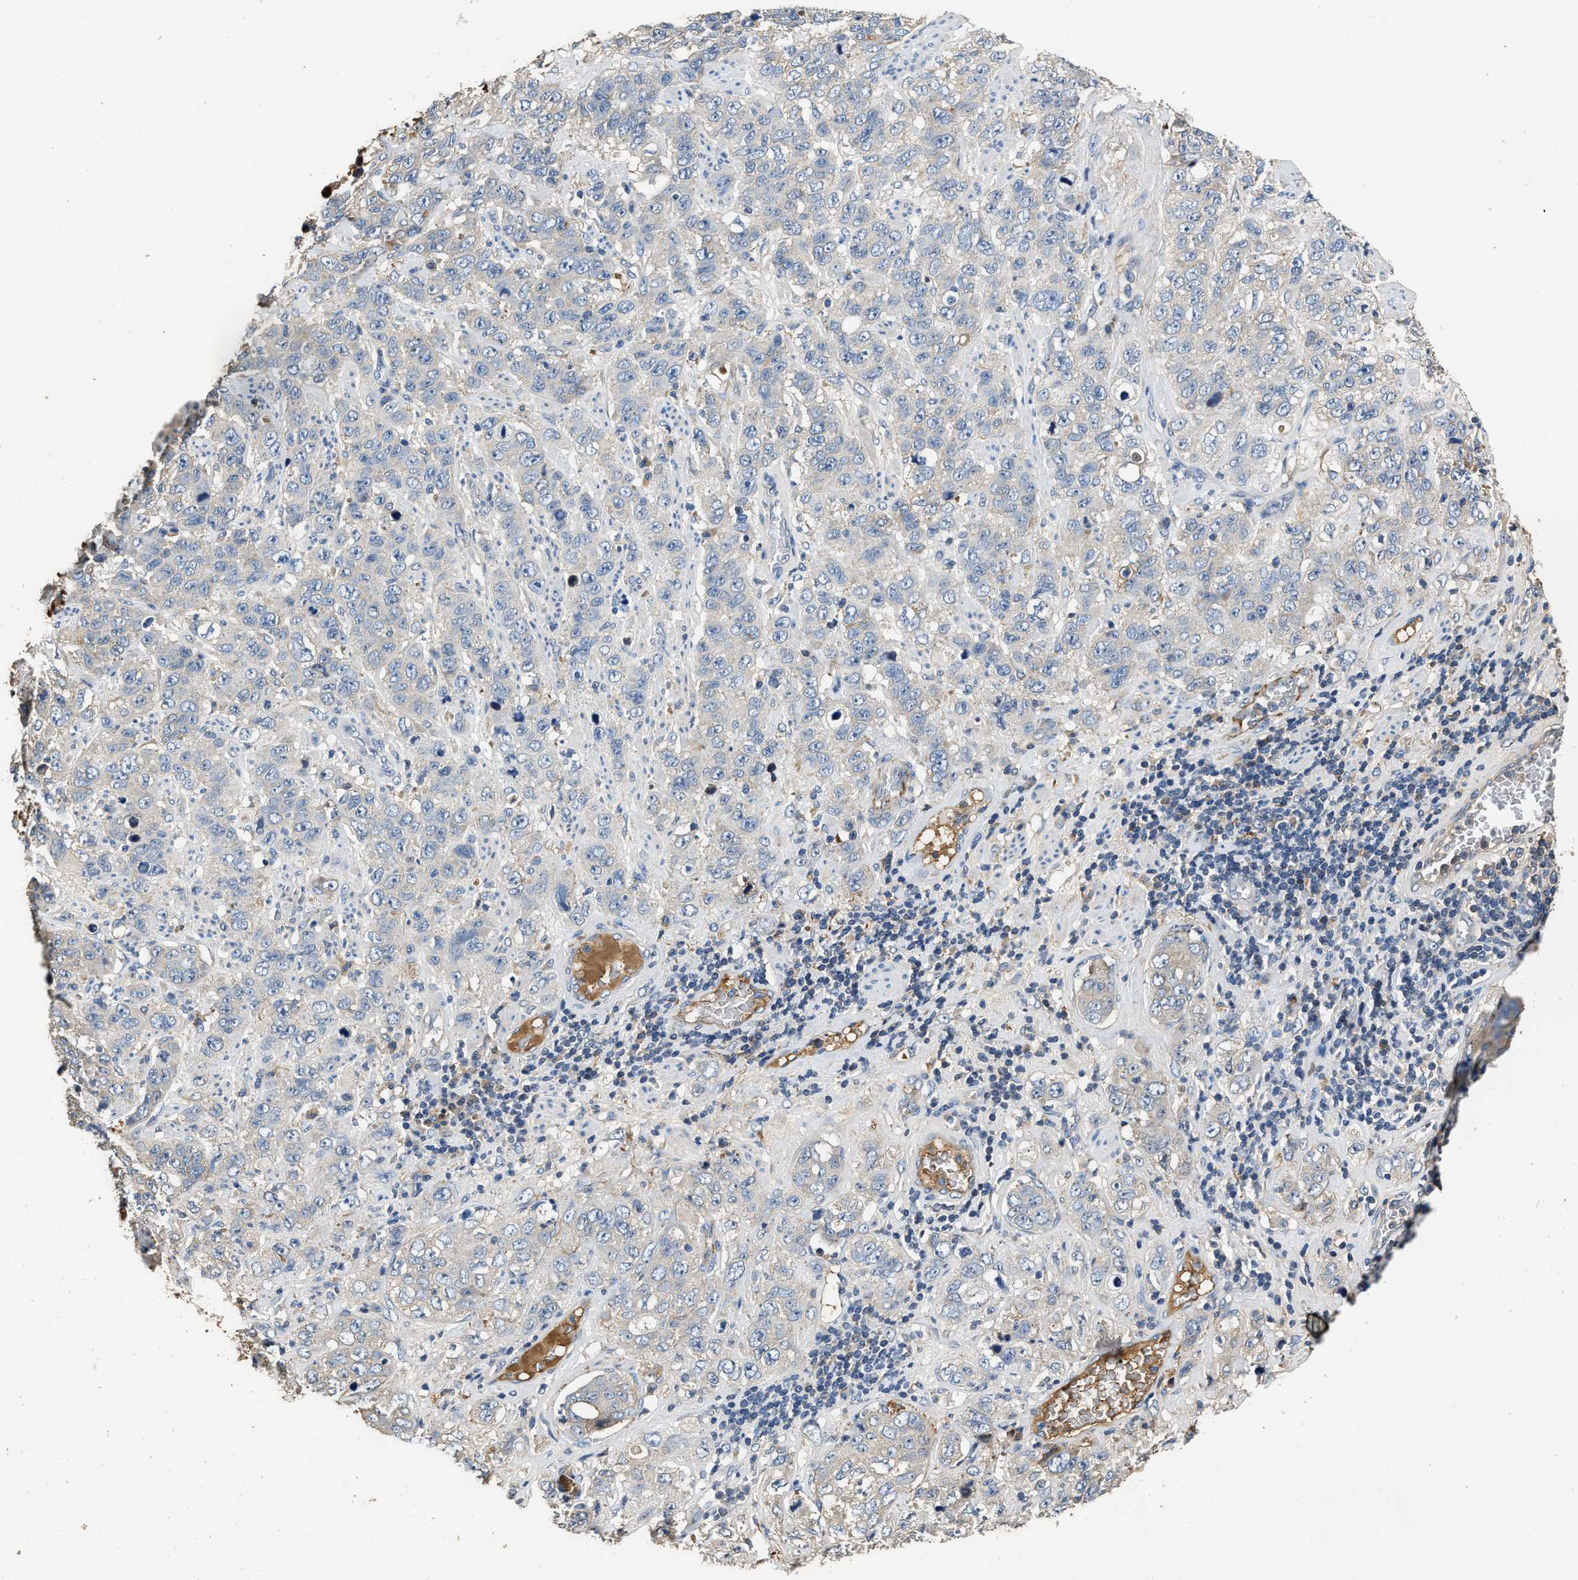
{"staining": {"intensity": "negative", "quantity": "none", "location": "none"}, "tissue": "stomach cancer", "cell_type": "Tumor cells", "image_type": "cancer", "snomed": [{"axis": "morphology", "description": "Adenocarcinoma, NOS"}, {"axis": "topography", "description": "Stomach"}], "caption": "Tumor cells are negative for brown protein staining in stomach cancer. (DAB (3,3'-diaminobenzidine) IHC visualized using brightfield microscopy, high magnification).", "gene": "C3", "patient": {"sex": "male", "age": 48}}